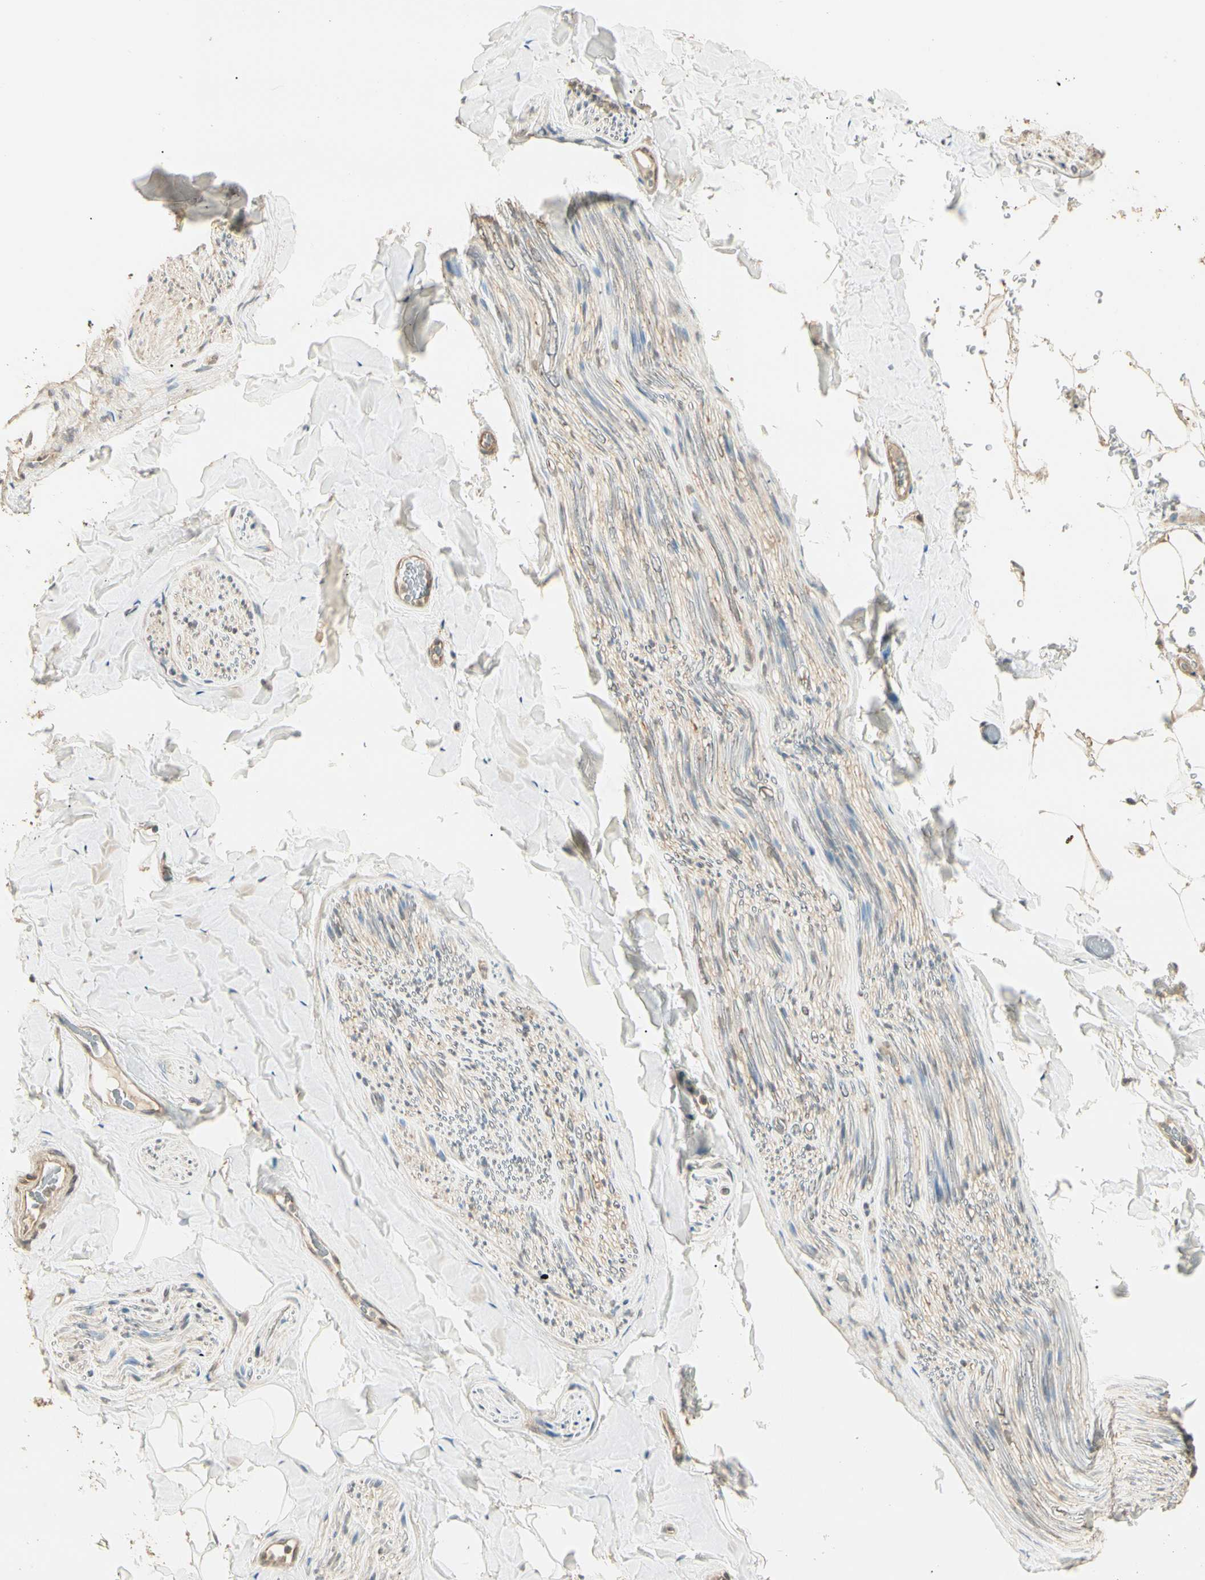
{"staining": {"intensity": "weak", "quantity": "25%-75%", "location": "cytoplasmic/membranous"}, "tissue": "adipose tissue", "cell_type": "Adipocytes", "image_type": "normal", "snomed": [{"axis": "morphology", "description": "Normal tissue, NOS"}, {"axis": "topography", "description": "Peripheral nerve tissue"}], "caption": "The histopathology image demonstrates staining of normal adipose tissue, revealing weak cytoplasmic/membranous protein staining (brown color) within adipocytes. The staining was performed using DAB (3,3'-diaminobenzidine), with brown indicating positive protein expression. Nuclei are stained blue with hematoxylin.", "gene": "SGCA", "patient": {"sex": "male", "age": 70}}